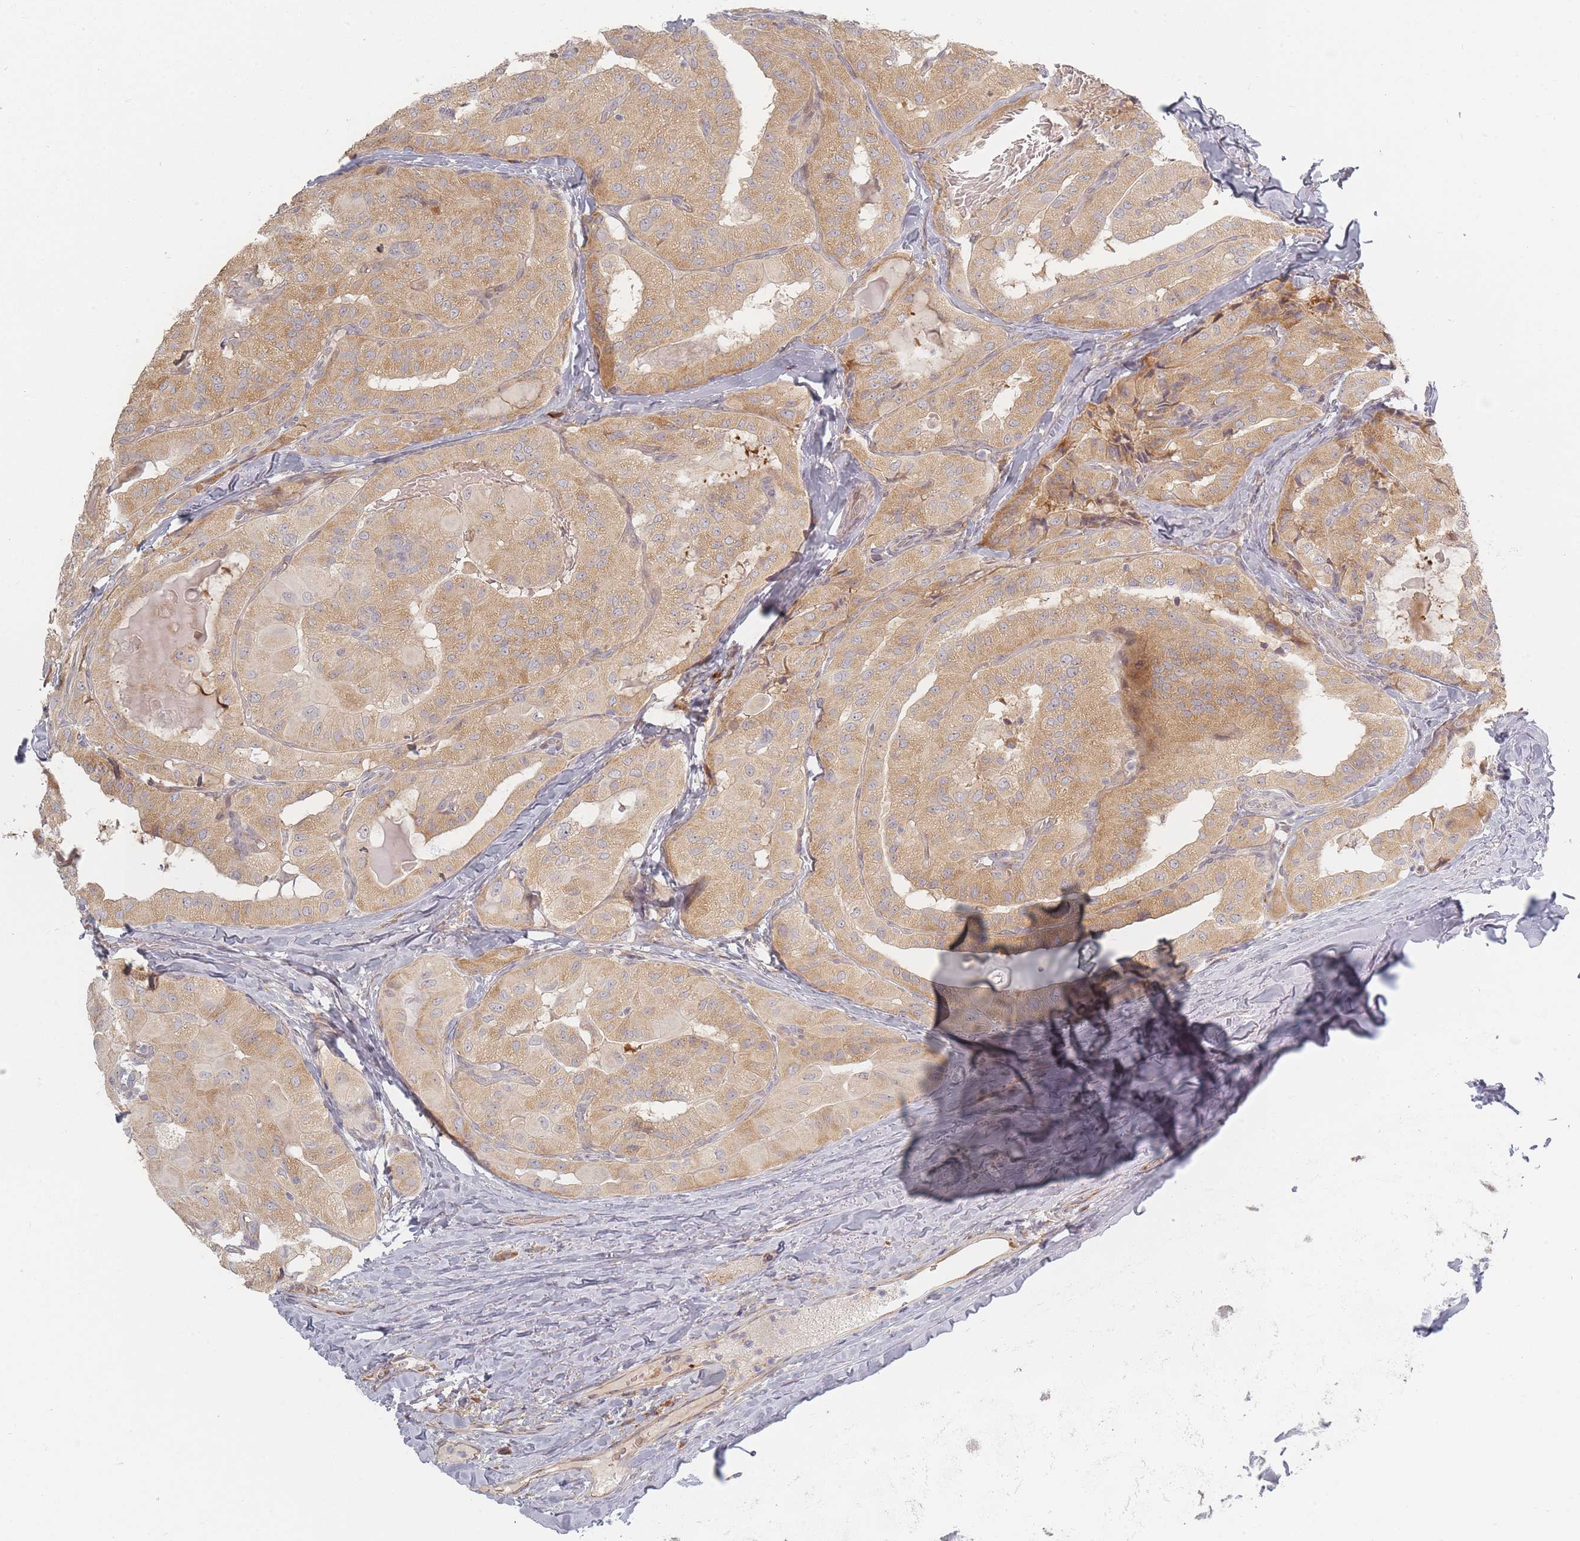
{"staining": {"intensity": "moderate", "quantity": ">75%", "location": "cytoplasmic/membranous"}, "tissue": "thyroid cancer", "cell_type": "Tumor cells", "image_type": "cancer", "snomed": [{"axis": "morphology", "description": "Normal tissue, NOS"}, {"axis": "morphology", "description": "Papillary adenocarcinoma, NOS"}, {"axis": "topography", "description": "Thyroid gland"}], "caption": "Protein expression analysis of thyroid papillary adenocarcinoma exhibits moderate cytoplasmic/membranous staining in about >75% of tumor cells.", "gene": "ZKSCAN7", "patient": {"sex": "female", "age": 59}}